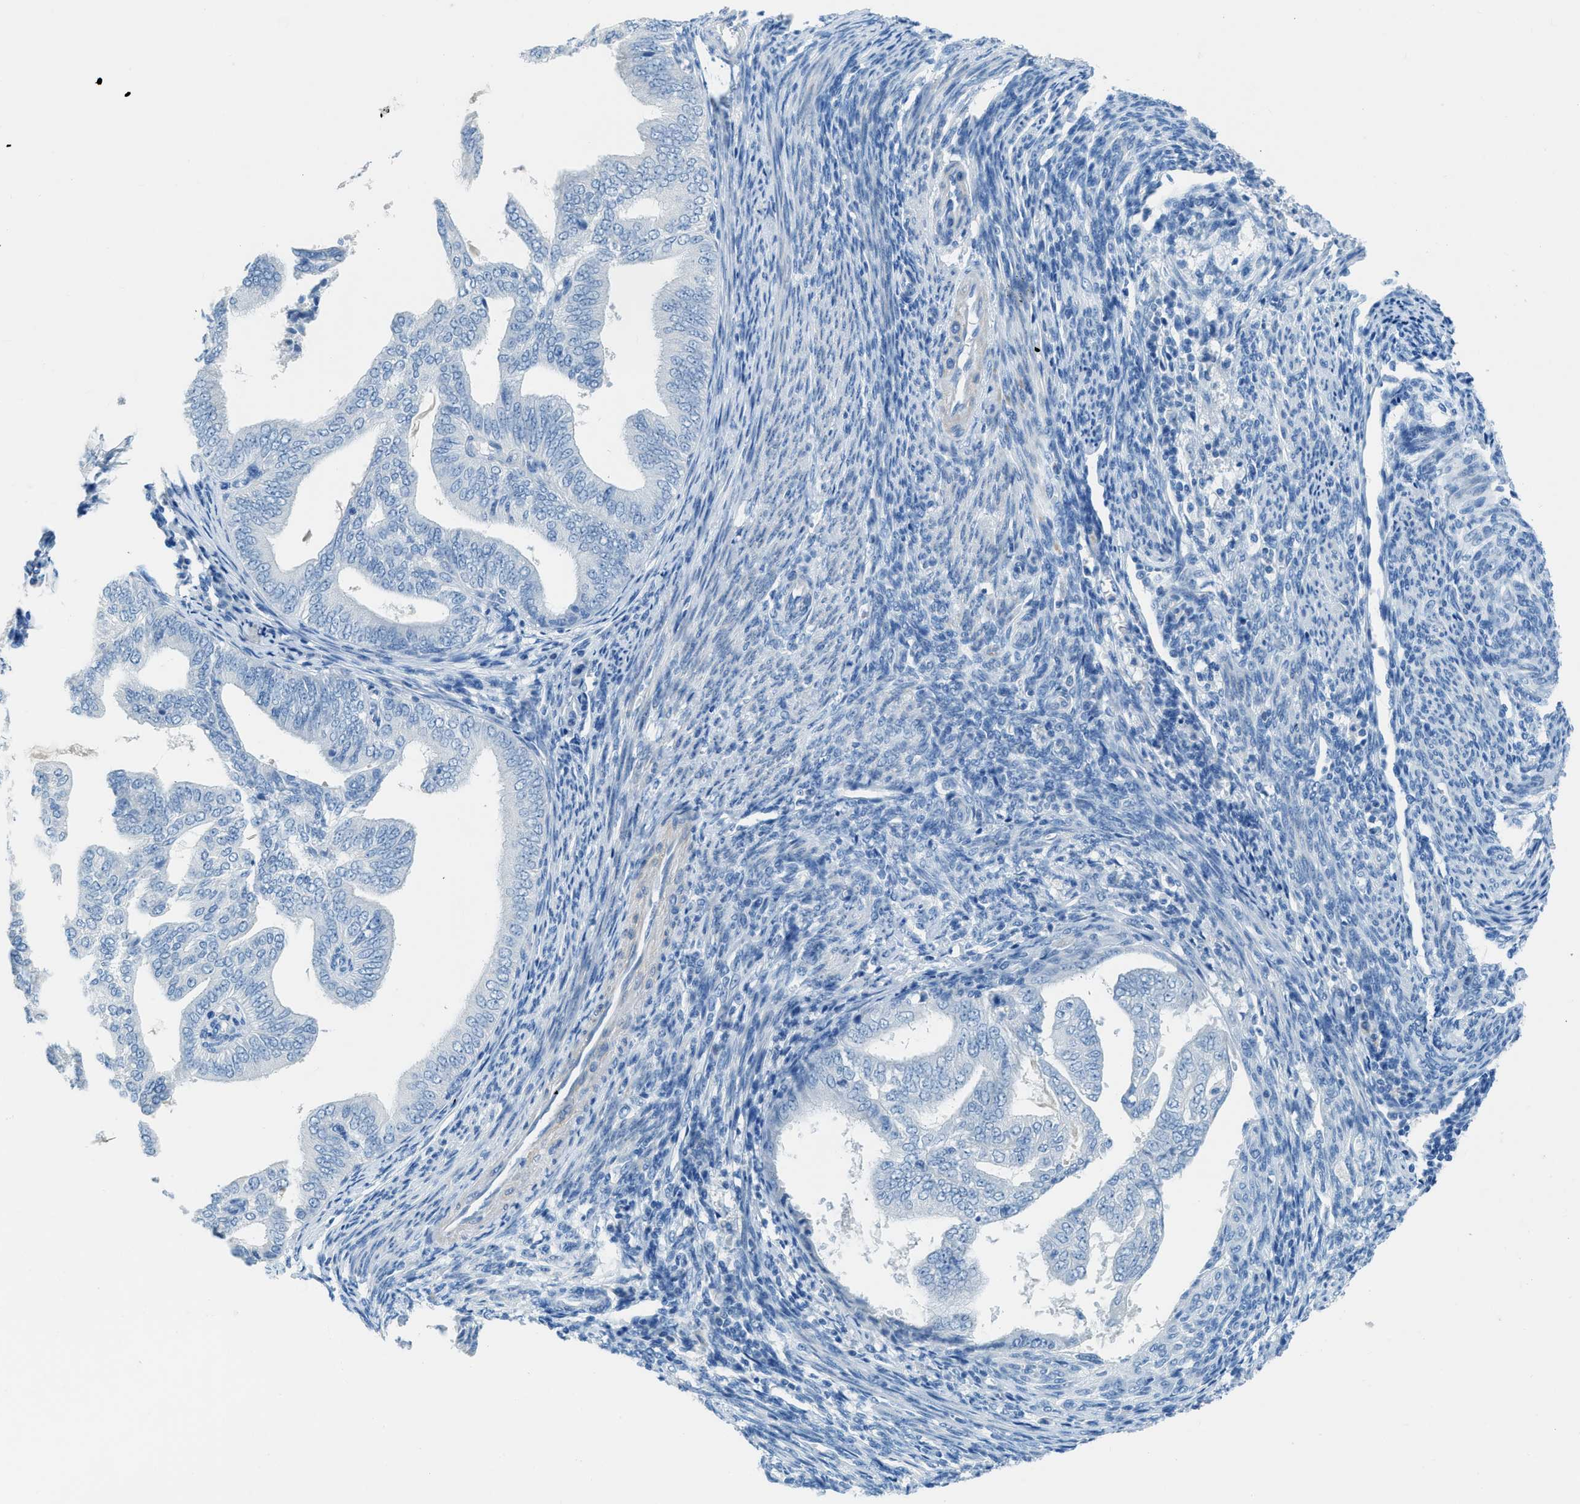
{"staining": {"intensity": "negative", "quantity": "none", "location": "none"}, "tissue": "endometrial cancer", "cell_type": "Tumor cells", "image_type": "cancer", "snomed": [{"axis": "morphology", "description": "Adenocarcinoma, NOS"}, {"axis": "topography", "description": "Endometrium"}], "caption": "Immunohistochemistry micrograph of neoplastic tissue: human endometrial cancer stained with DAB (3,3'-diaminobenzidine) shows no significant protein positivity in tumor cells. (DAB immunohistochemistry (IHC), high magnification).", "gene": "ACAN", "patient": {"sex": "female", "age": 58}}